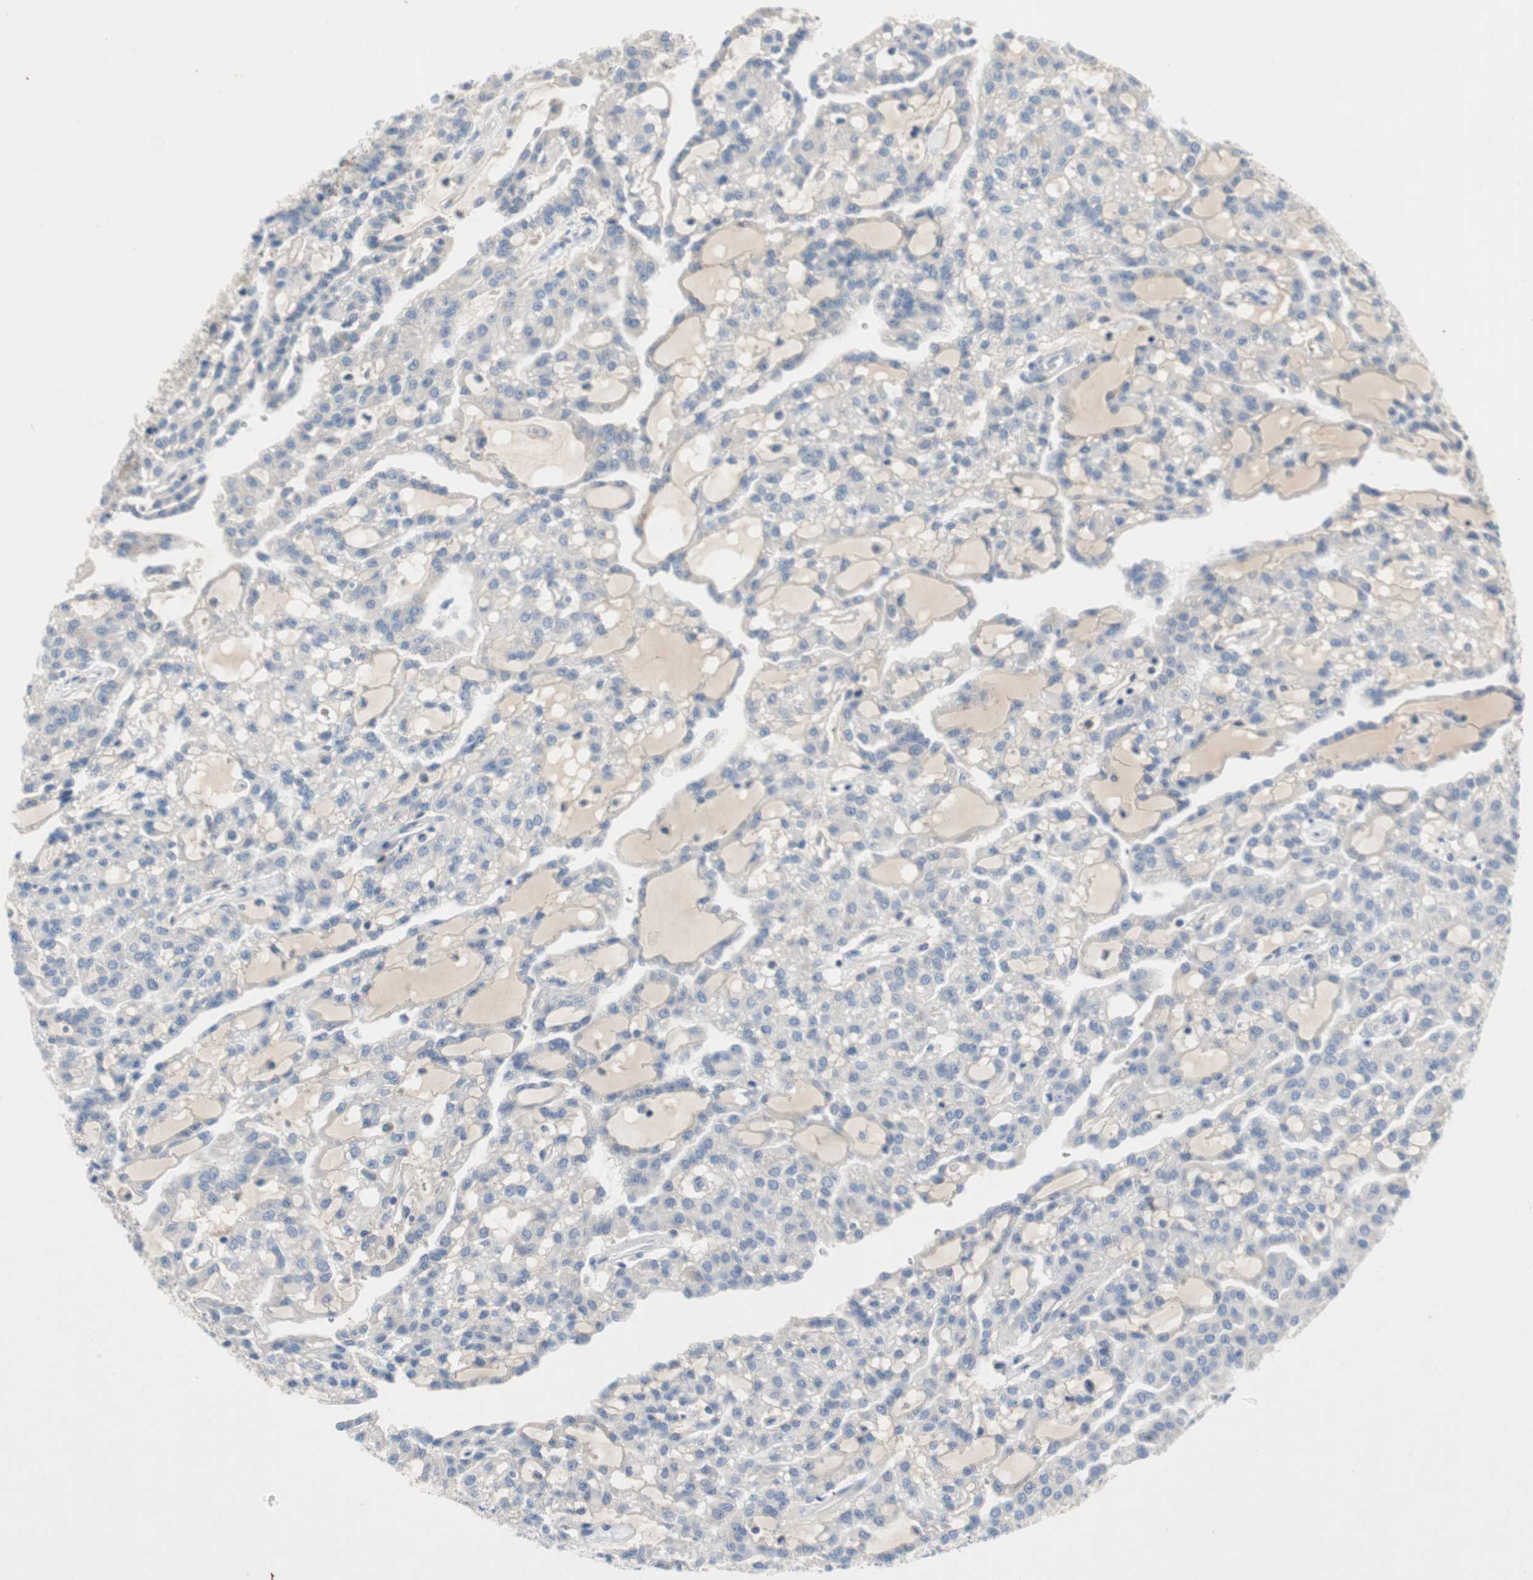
{"staining": {"intensity": "negative", "quantity": "none", "location": "none"}, "tissue": "renal cancer", "cell_type": "Tumor cells", "image_type": "cancer", "snomed": [{"axis": "morphology", "description": "Adenocarcinoma, NOS"}, {"axis": "topography", "description": "Kidney"}], "caption": "Tumor cells show no significant protein staining in adenocarcinoma (renal). The staining was performed using DAB to visualize the protein expression in brown, while the nuclei were stained in blue with hematoxylin (Magnification: 20x).", "gene": "RELB", "patient": {"sex": "male", "age": 63}}